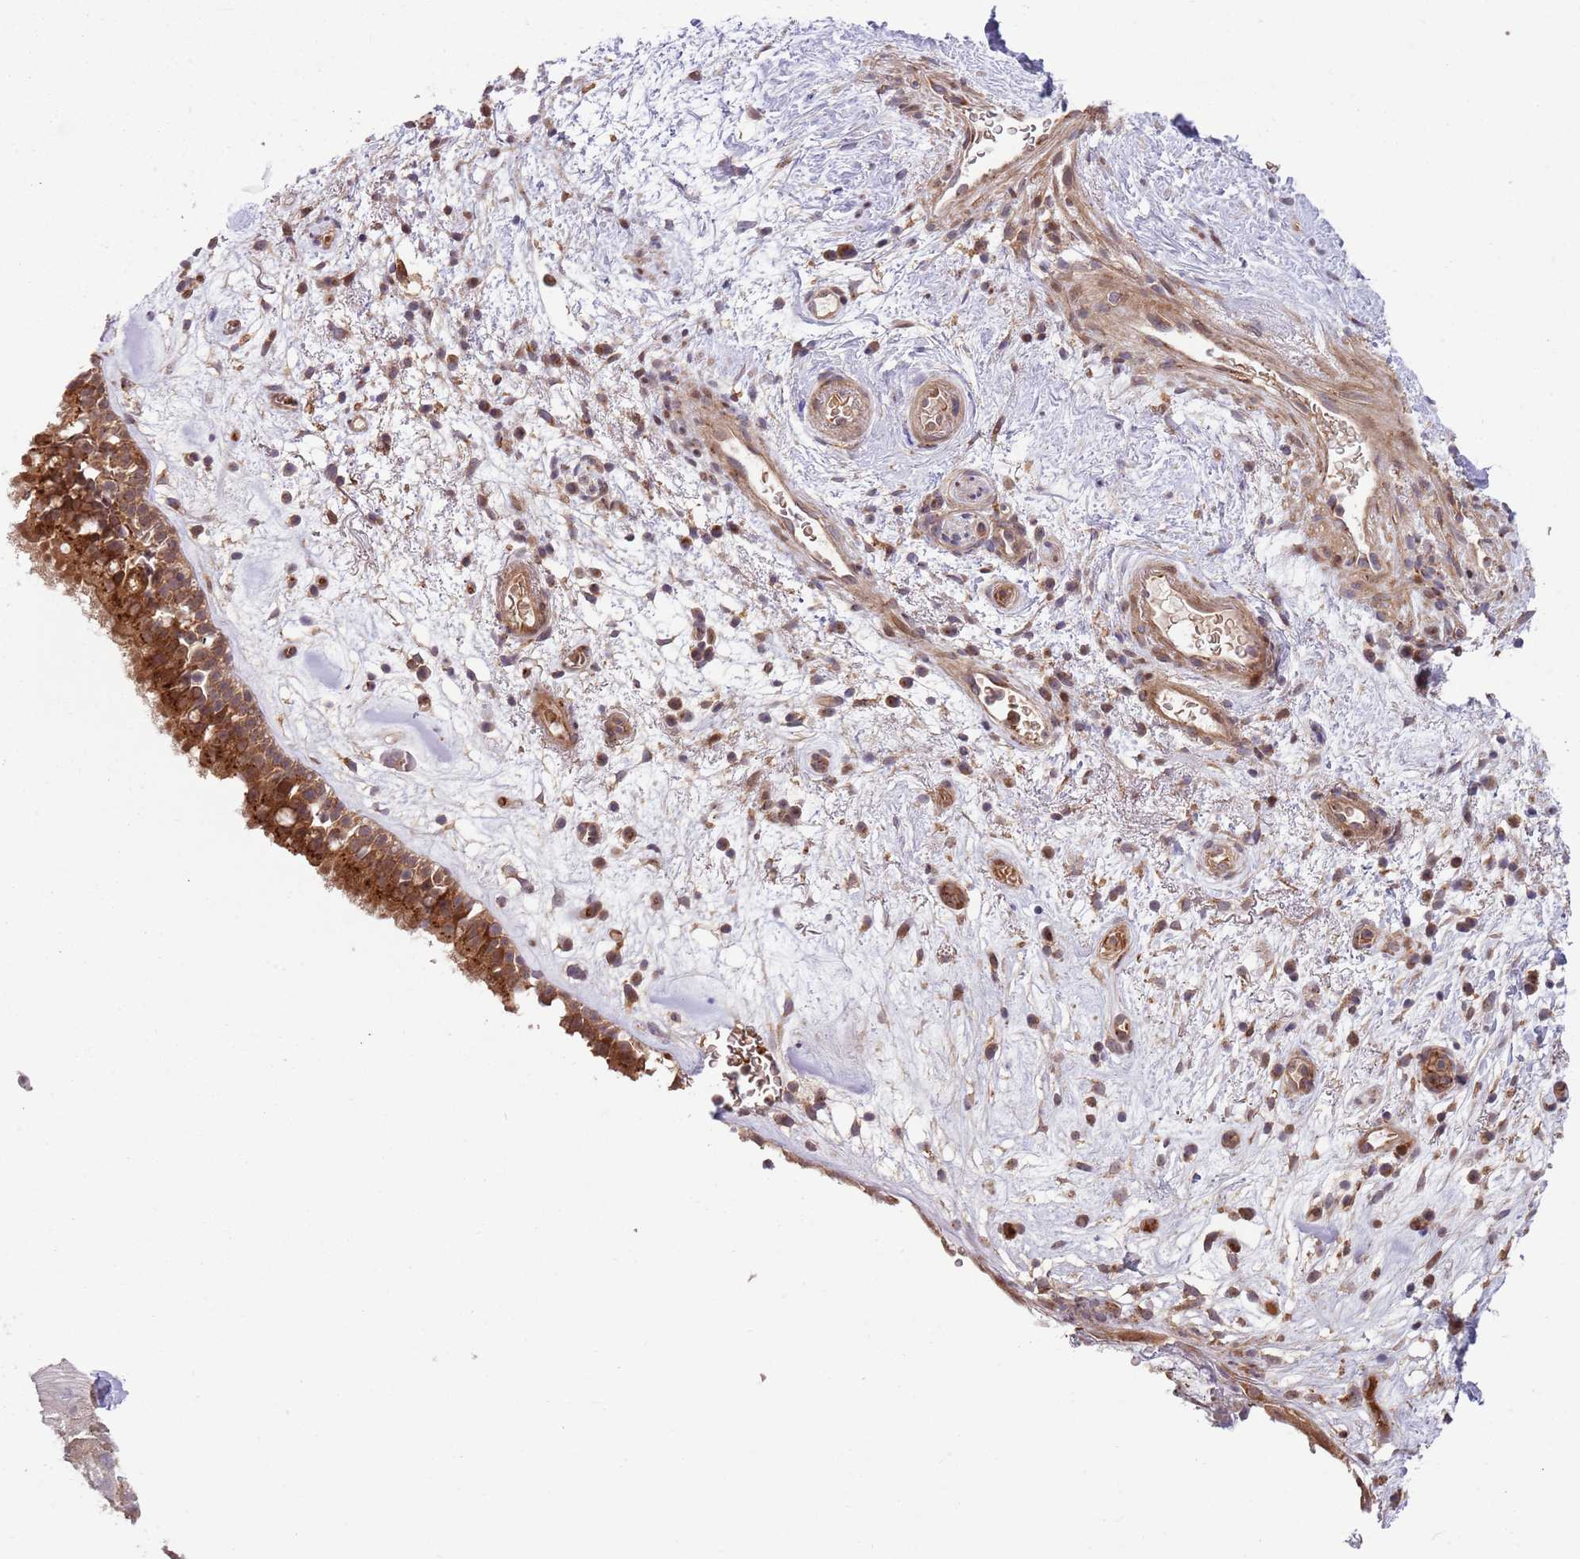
{"staining": {"intensity": "strong", "quantity": ">75%", "location": "cytoplasmic/membranous"}, "tissue": "nasopharynx", "cell_type": "Respiratory epithelial cells", "image_type": "normal", "snomed": [{"axis": "morphology", "description": "Normal tissue, NOS"}, {"axis": "morphology", "description": "Squamous cell carcinoma, NOS"}, {"axis": "topography", "description": "Nasopharynx"}, {"axis": "topography", "description": "Head-Neck"}], "caption": "Immunohistochemistry staining of normal nasopharynx, which reveals high levels of strong cytoplasmic/membranous expression in about >75% of respiratory epithelial cells indicating strong cytoplasmic/membranous protein staining. The staining was performed using DAB (brown) for protein detection and nuclei were counterstained in hematoxylin (blue).", "gene": "GGA1", "patient": {"sex": "male", "age": 85}}